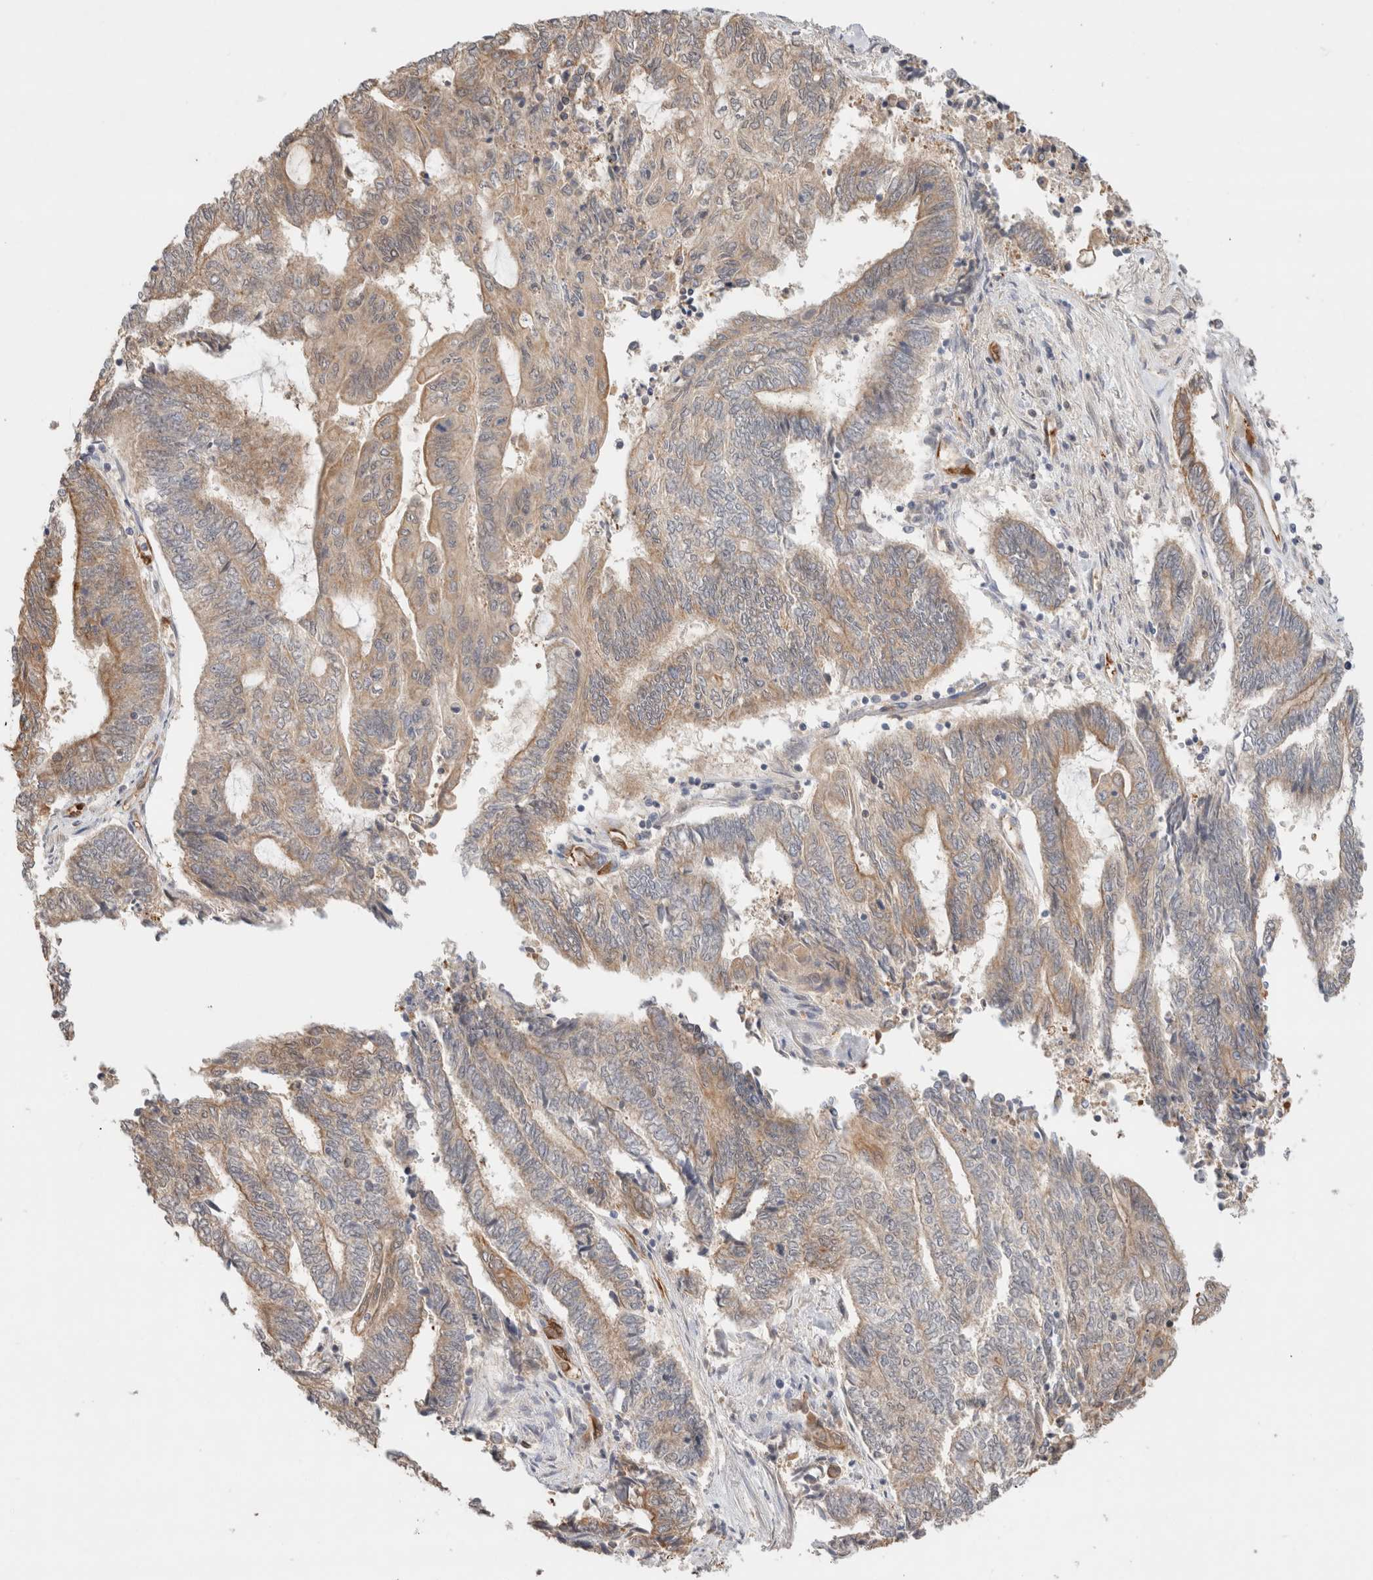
{"staining": {"intensity": "moderate", "quantity": "25%-75%", "location": "cytoplasmic/membranous"}, "tissue": "endometrial cancer", "cell_type": "Tumor cells", "image_type": "cancer", "snomed": [{"axis": "morphology", "description": "Adenocarcinoma, NOS"}, {"axis": "topography", "description": "Uterus"}, {"axis": "topography", "description": "Endometrium"}], "caption": "Endometrial cancer (adenocarcinoma) was stained to show a protein in brown. There is medium levels of moderate cytoplasmic/membranous expression in approximately 25%-75% of tumor cells. (IHC, brightfield microscopy, high magnification).", "gene": "CA13", "patient": {"sex": "female", "age": 70}}